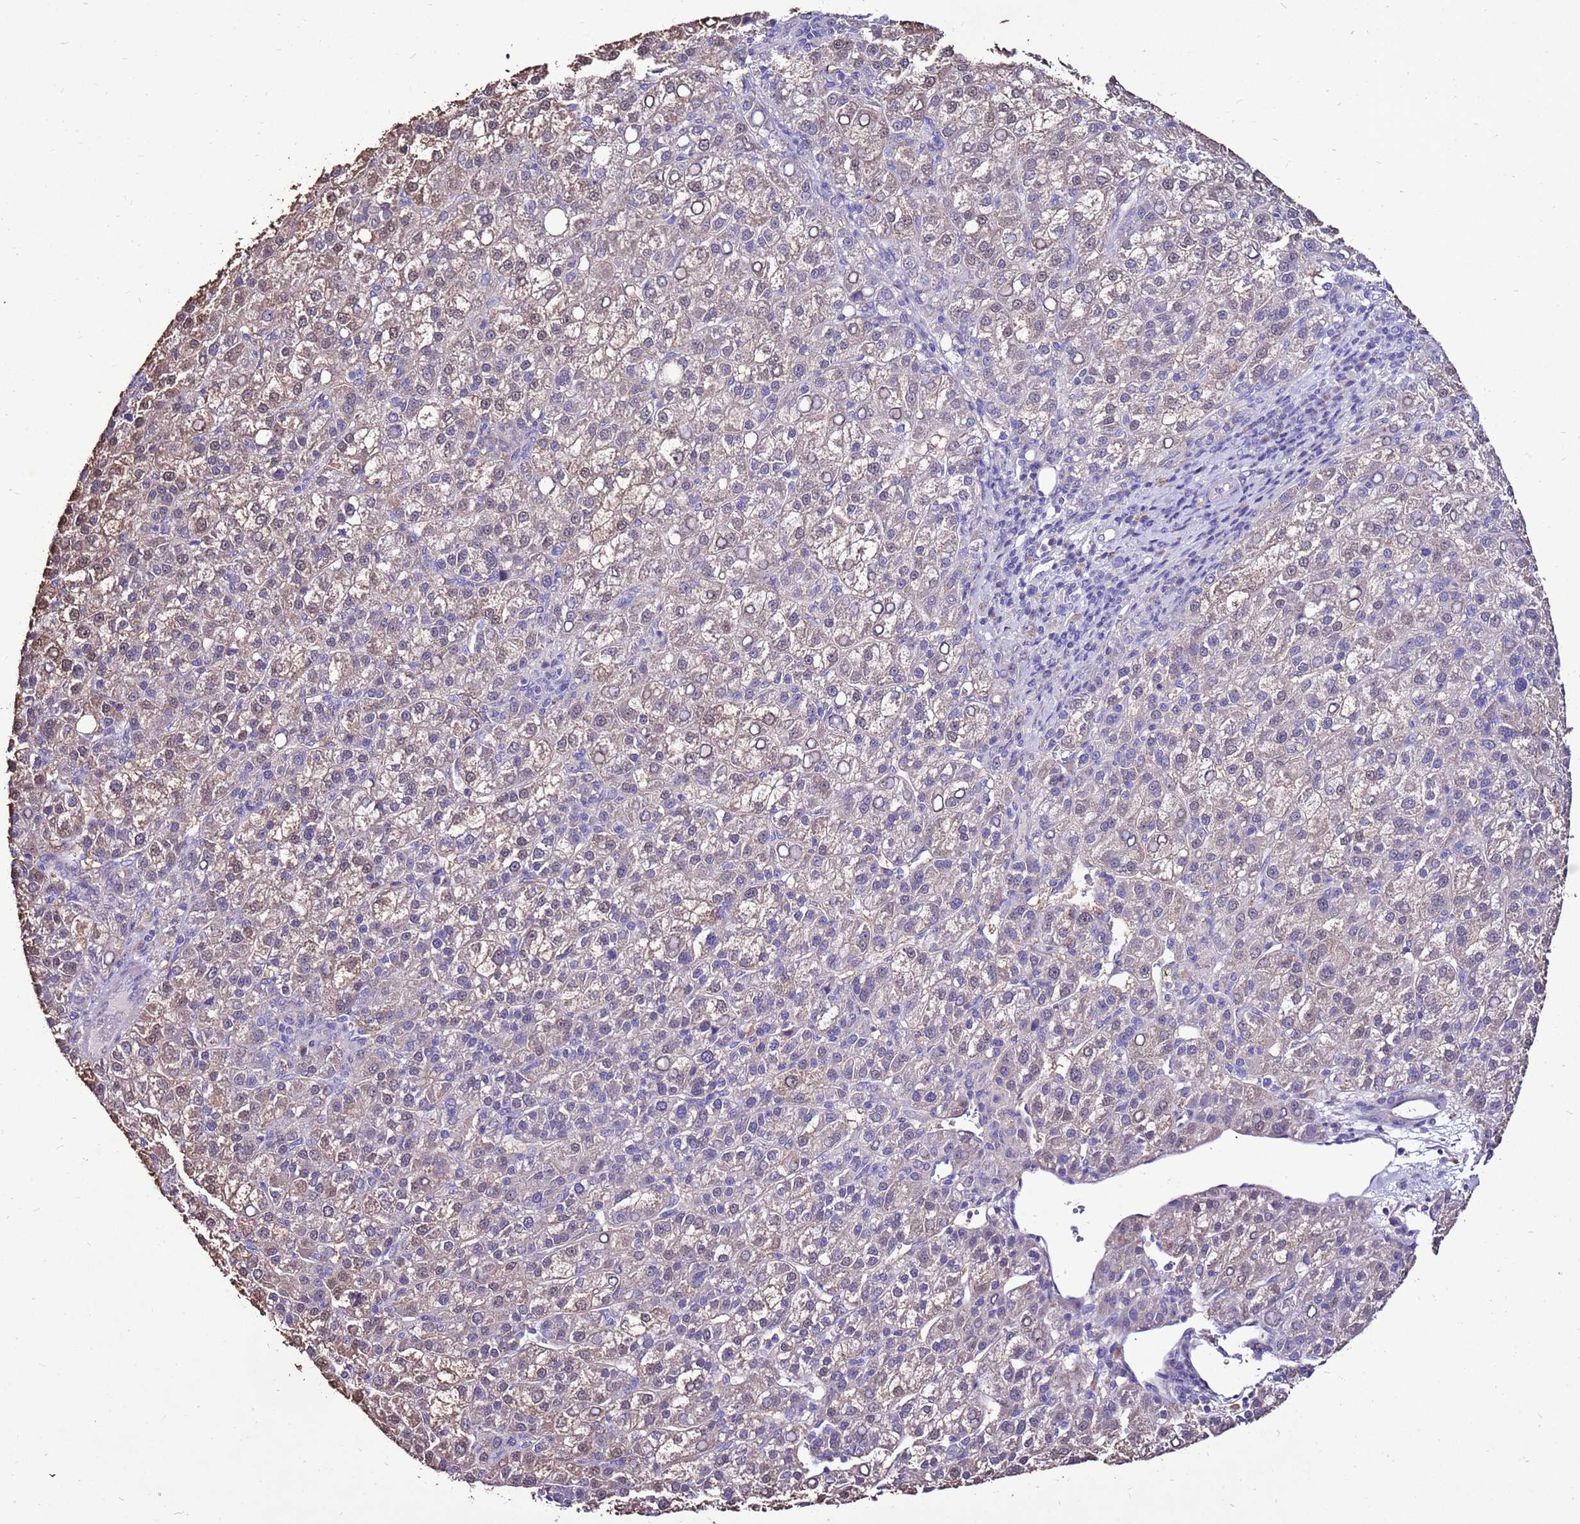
{"staining": {"intensity": "weak", "quantity": ">75%", "location": "cytoplasmic/membranous"}, "tissue": "liver cancer", "cell_type": "Tumor cells", "image_type": "cancer", "snomed": [{"axis": "morphology", "description": "Carcinoma, Hepatocellular, NOS"}, {"axis": "topography", "description": "Liver"}], "caption": "Tumor cells display low levels of weak cytoplasmic/membranous expression in about >75% of cells in liver hepatocellular carcinoma.", "gene": "TMEM106C", "patient": {"sex": "female", "age": 58}}